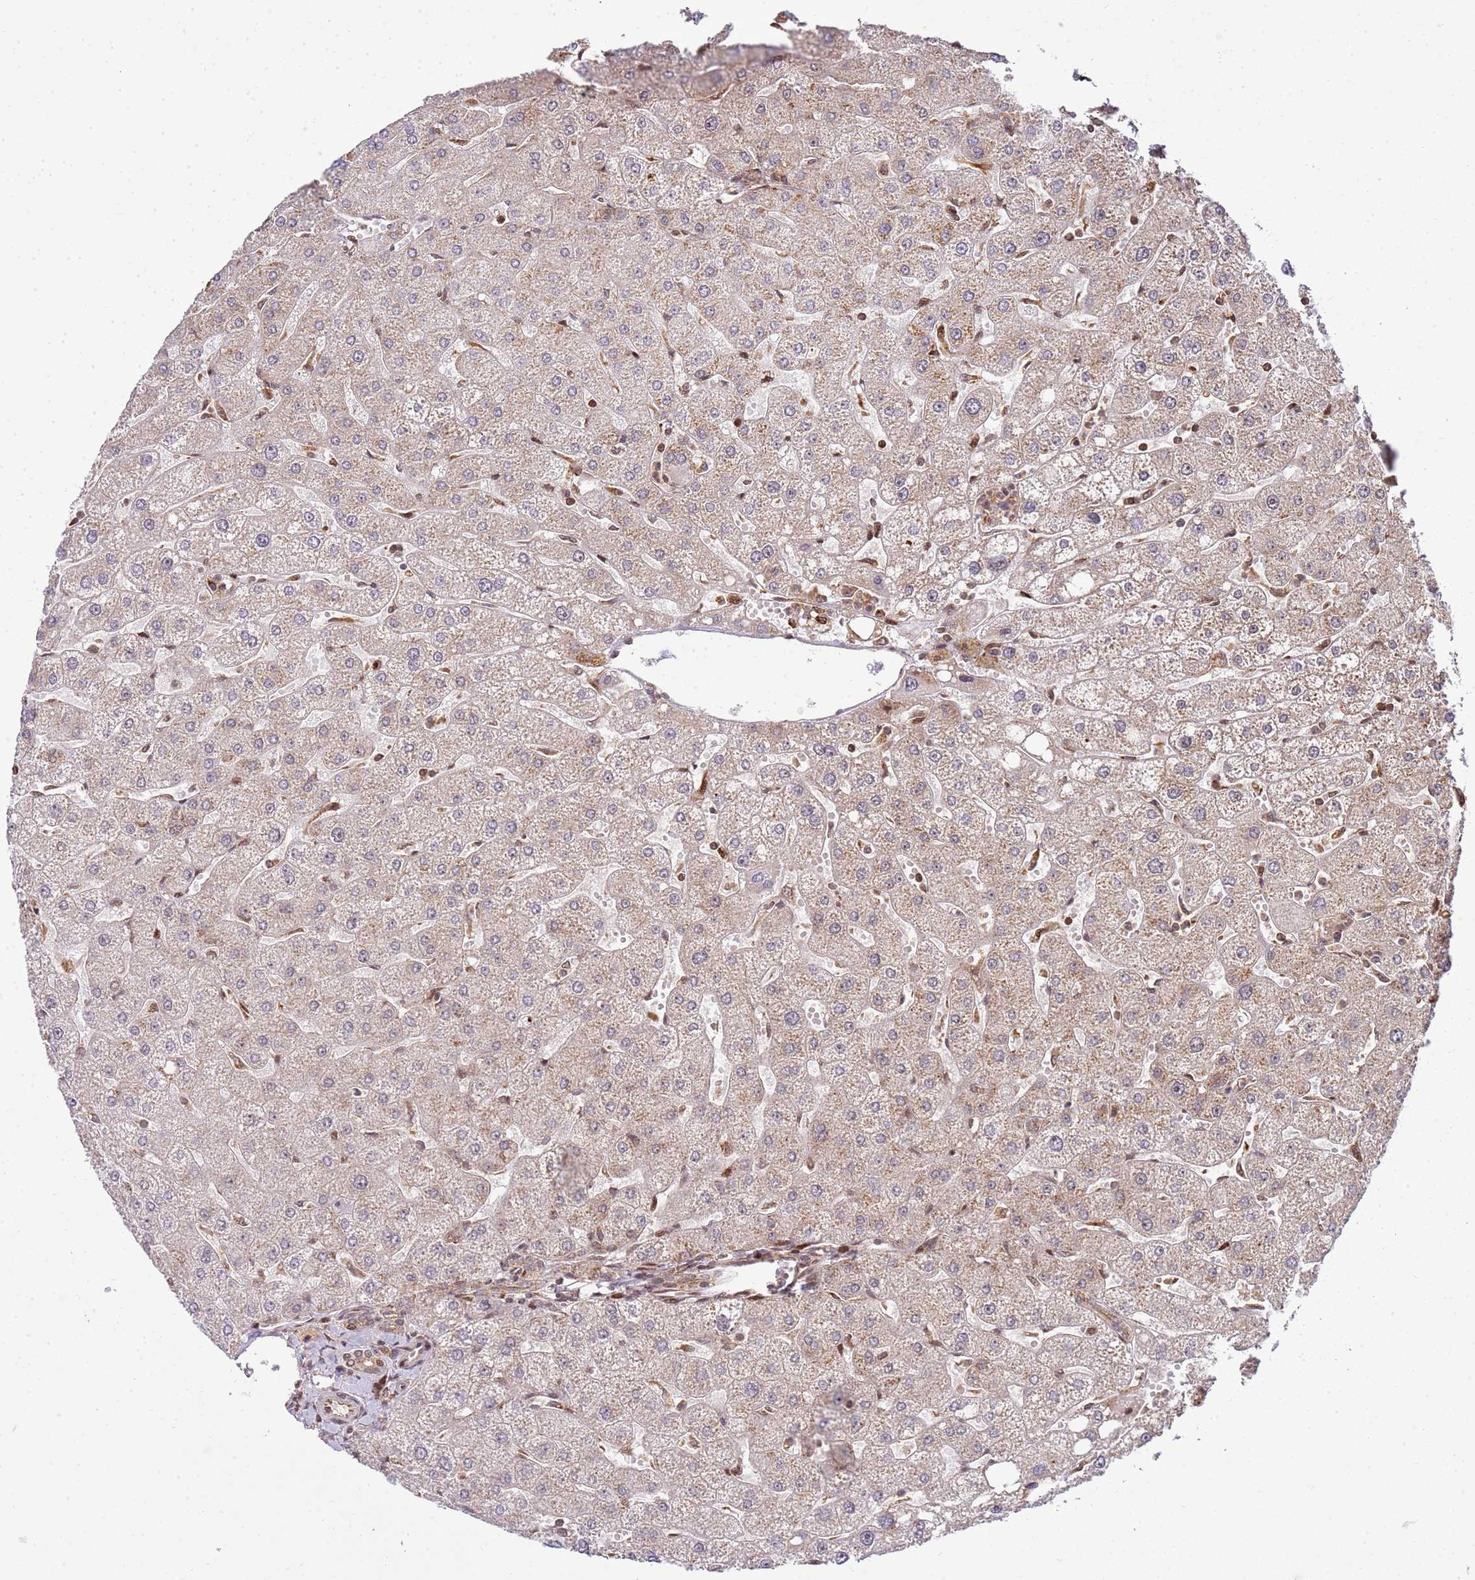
{"staining": {"intensity": "weak", "quantity": ">75%", "location": "cytoplasmic/membranous,nuclear"}, "tissue": "liver", "cell_type": "Cholangiocytes", "image_type": "normal", "snomed": [{"axis": "morphology", "description": "Normal tissue, NOS"}, {"axis": "topography", "description": "Liver"}], "caption": "Approximately >75% of cholangiocytes in unremarkable liver exhibit weak cytoplasmic/membranous,nuclear protein staining as visualized by brown immunohistochemical staining.", "gene": "PEX14", "patient": {"sex": "male", "age": 67}}